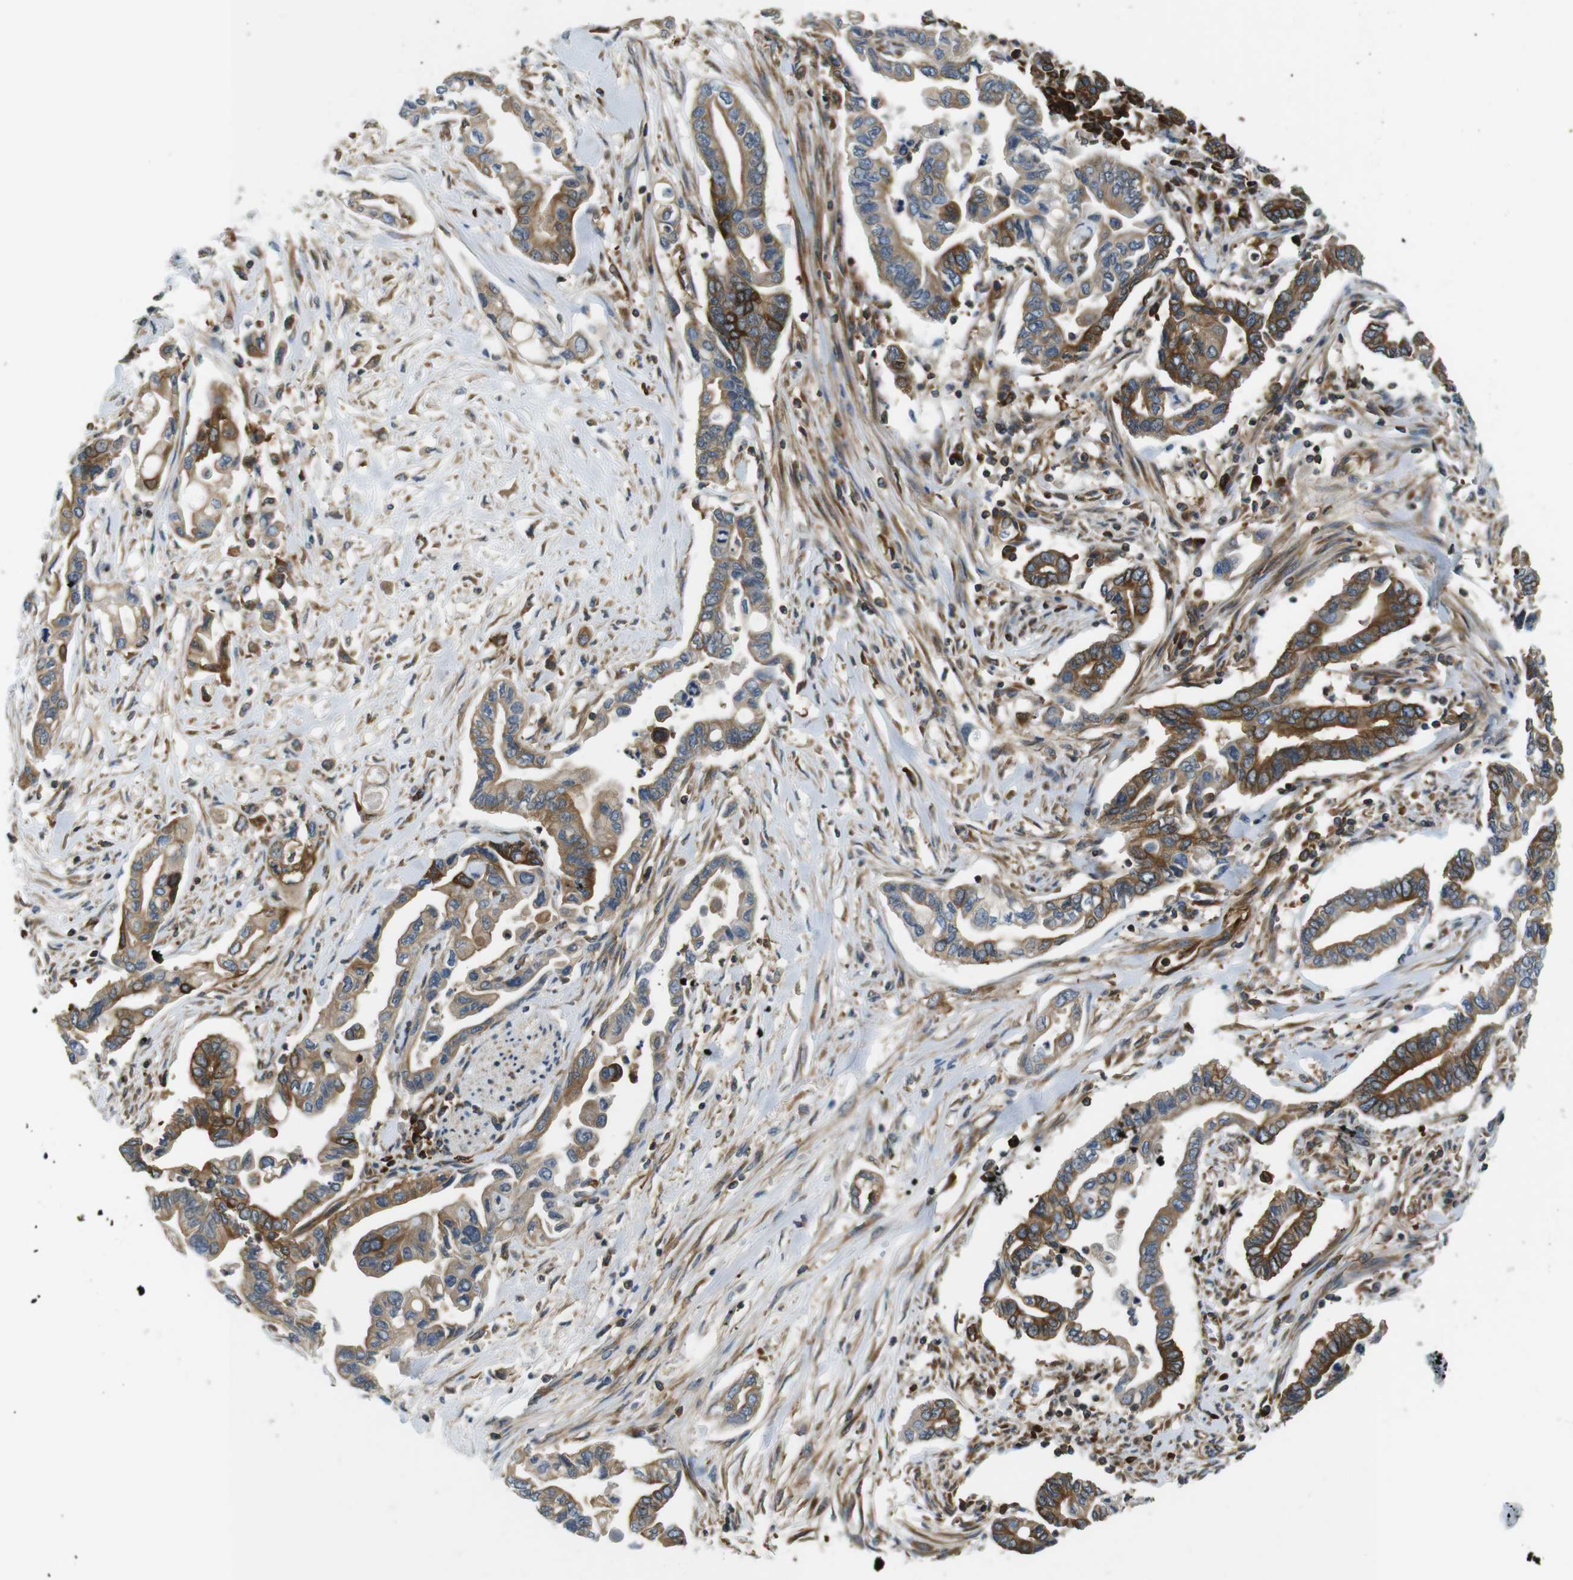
{"staining": {"intensity": "strong", "quantity": "<25%", "location": "cytoplasmic/membranous"}, "tissue": "pancreatic cancer", "cell_type": "Tumor cells", "image_type": "cancer", "snomed": [{"axis": "morphology", "description": "Adenocarcinoma, NOS"}, {"axis": "topography", "description": "Pancreas"}], "caption": "DAB immunohistochemical staining of adenocarcinoma (pancreatic) reveals strong cytoplasmic/membranous protein expression in about <25% of tumor cells. (Stains: DAB in brown, nuclei in blue, Microscopy: brightfield microscopy at high magnification).", "gene": "TSC1", "patient": {"sex": "female", "age": 57}}